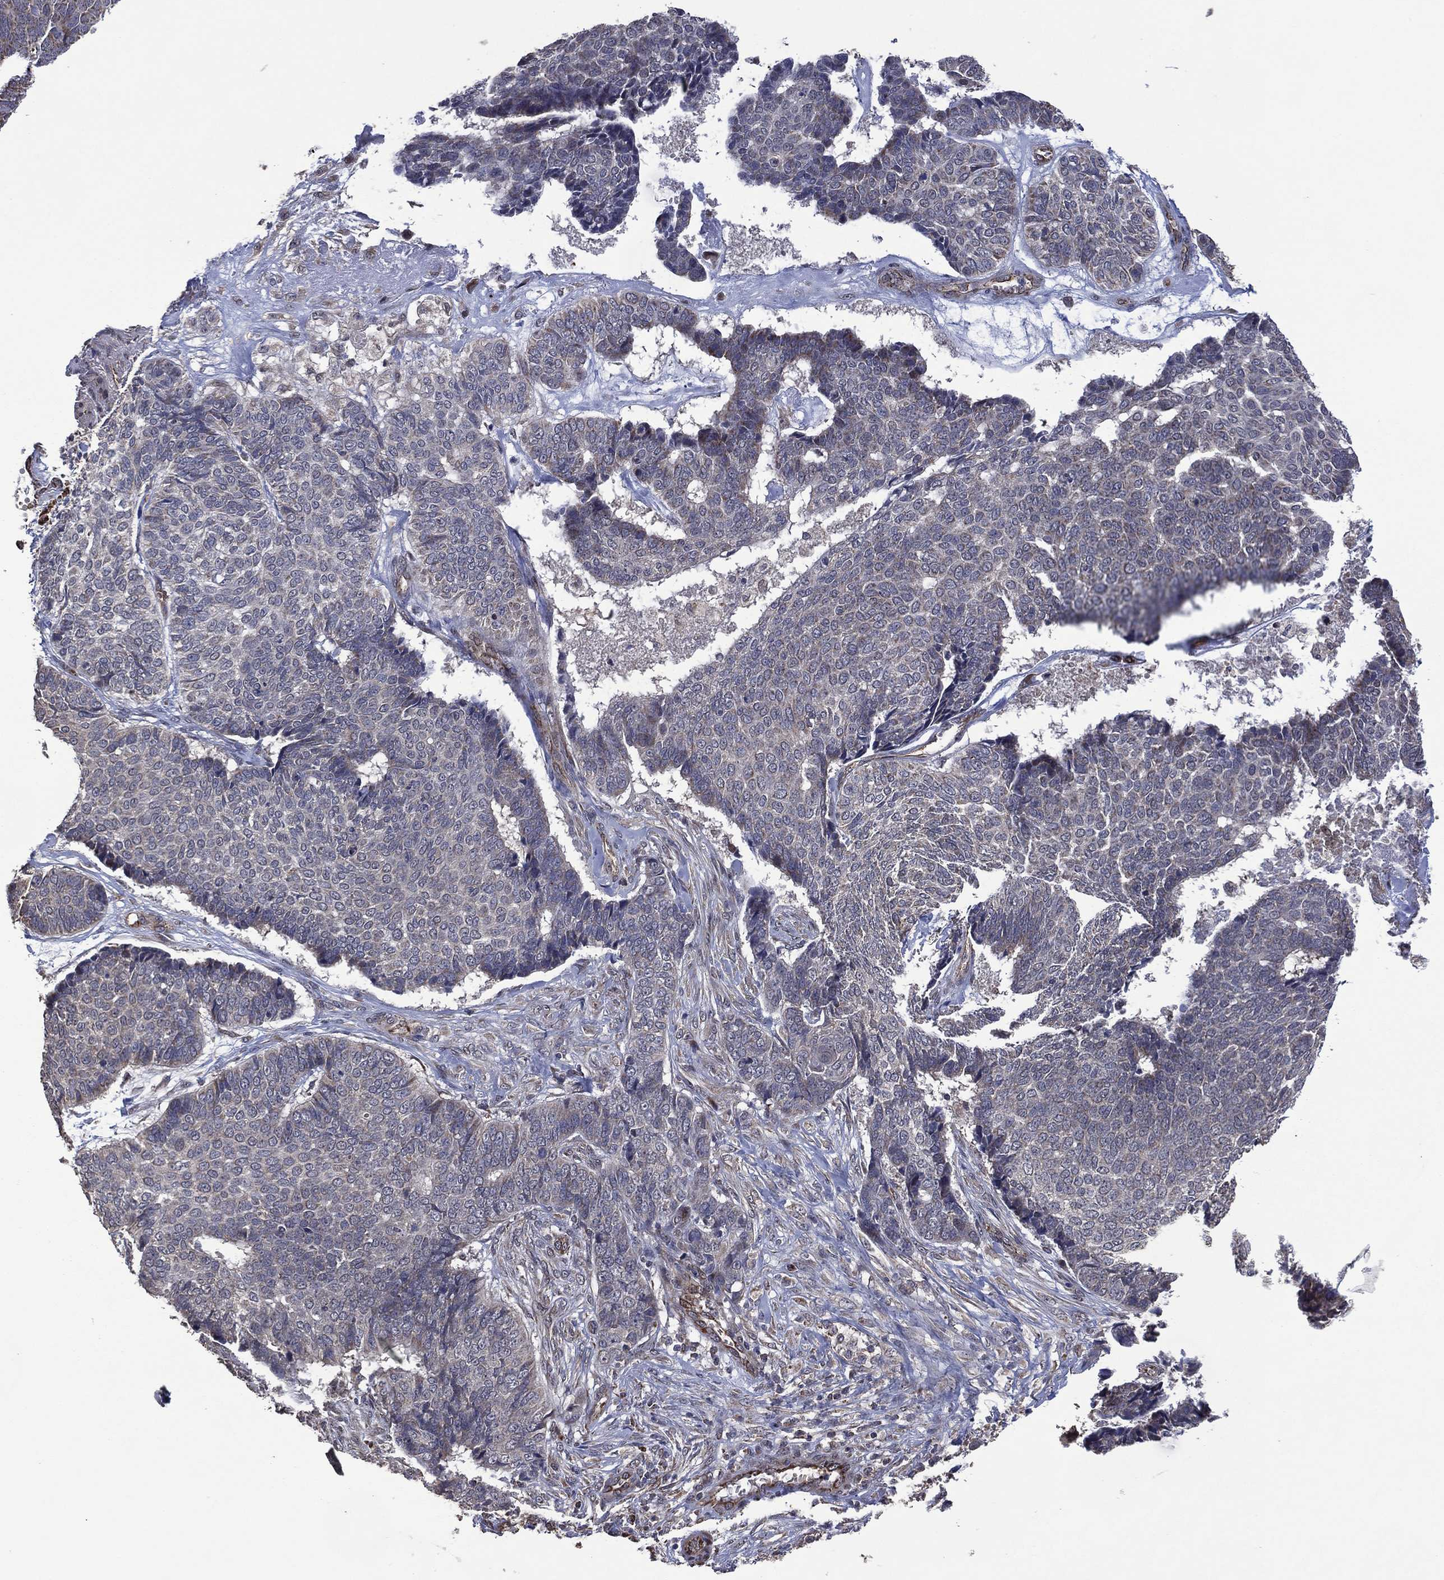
{"staining": {"intensity": "negative", "quantity": "none", "location": "none"}, "tissue": "skin cancer", "cell_type": "Tumor cells", "image_type": "cancer", "snomed": [{"axis": "morphology", "description": "Basal cell carcinoma"}, {"axis": "topography", "description": "Skin"}], "caption": "Skin cancer (basal cell carcinoma) was stained to show a protein in brown. There is no significant expression in tumor cells. (Immunohistochemistry (ihc), brightfield microscopy, high magnification).", "gene": "HTD2", "patient": {"sex": "male", "age": 86}}